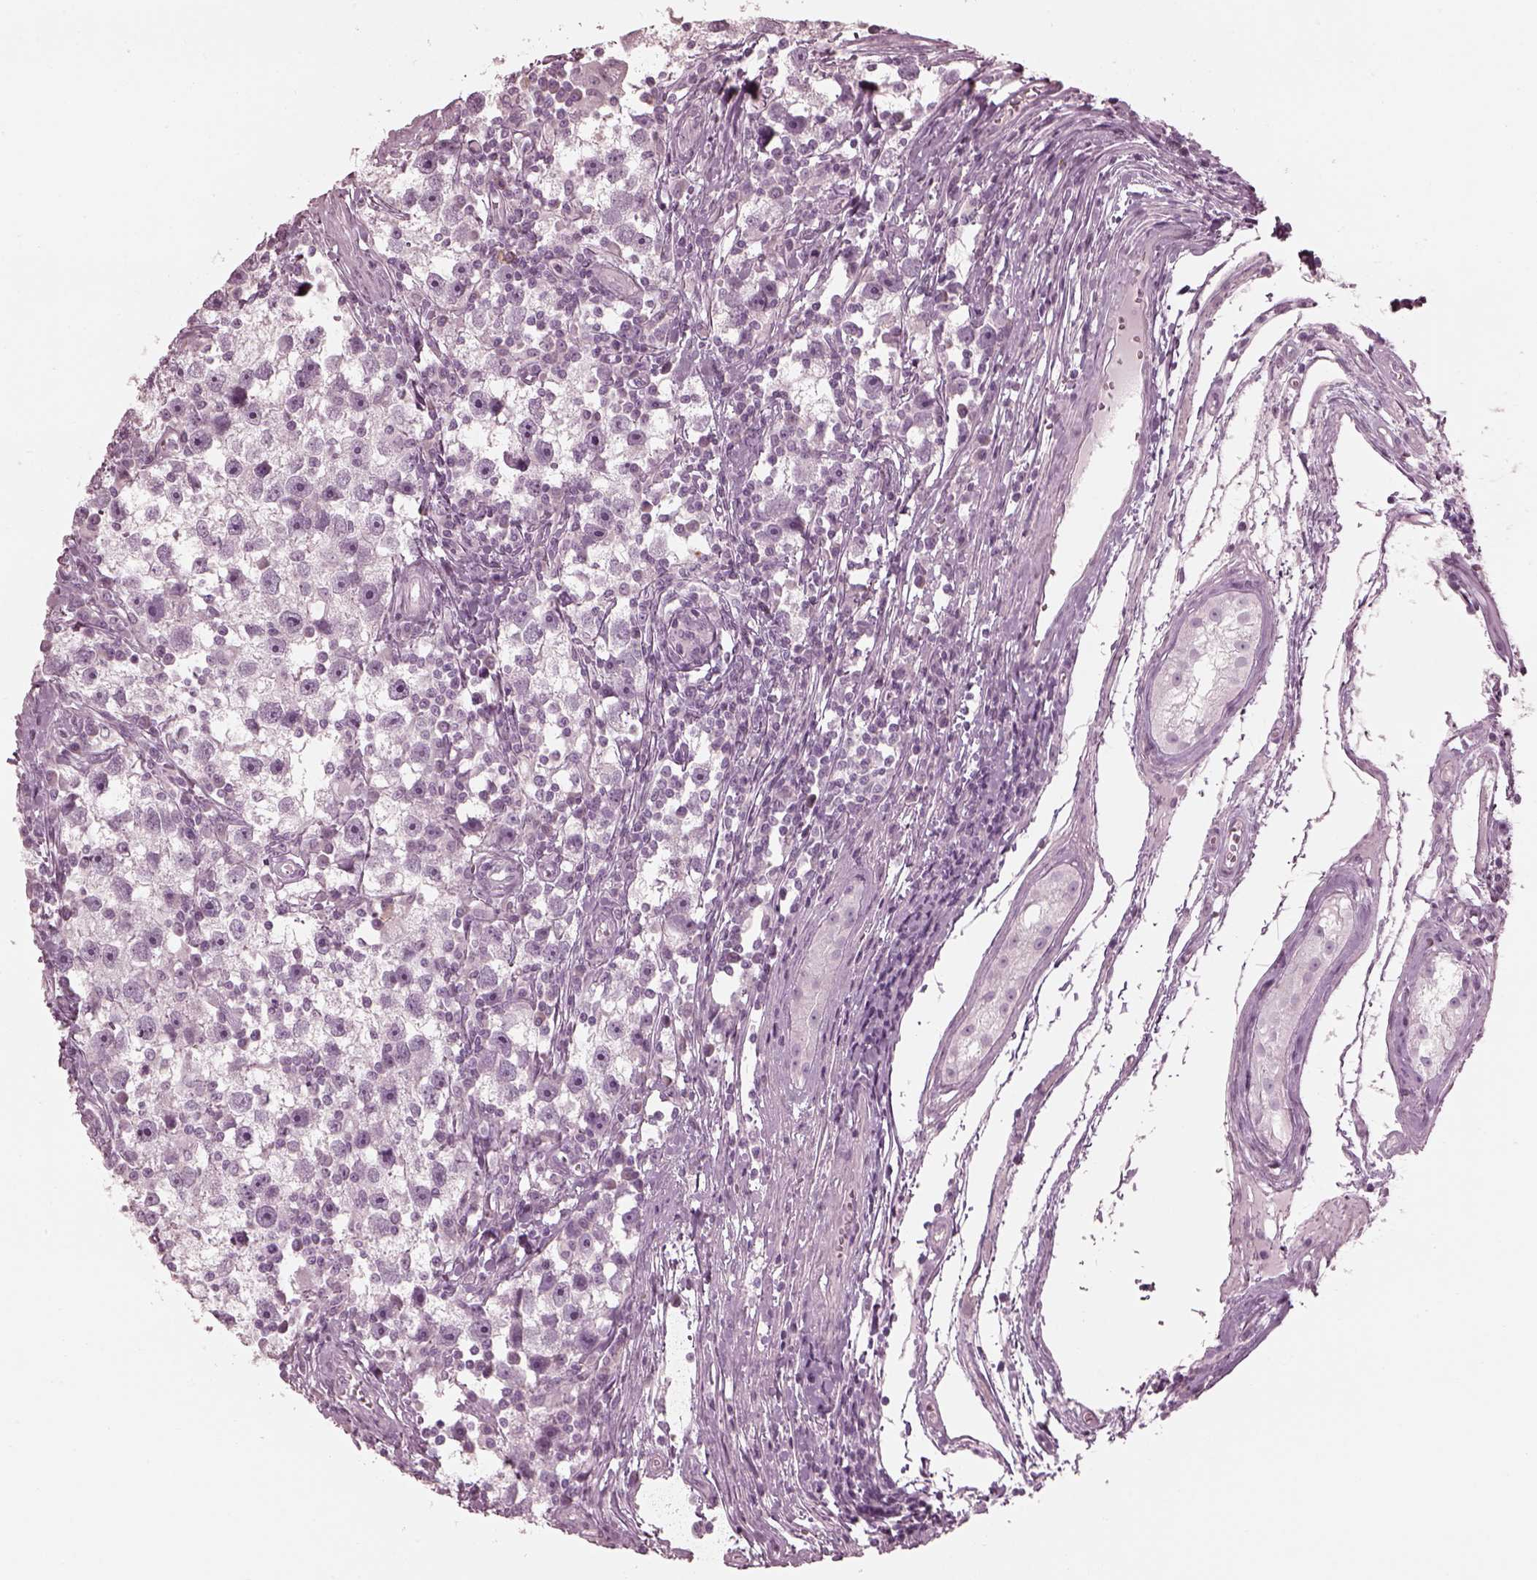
{"staining": {"intensity": "negative", "quantity": "none", "location": "none"}, "tissue": "testis cancer", "cell_type": "Tumor cells", "image_type": "cancer", "snomed": [{"axis": "morphology", "description": "Seminoma, NOS"}, {"axis": "topography", "description": "Testis"}], "caption": "DAB (3,3'-diaminobenzidine) immunohistochemical staining of testis cancer reveals no significant expression in tumor cells.", "gene": "SAXO2", "patient": {"sex": "male", "age": 30}}